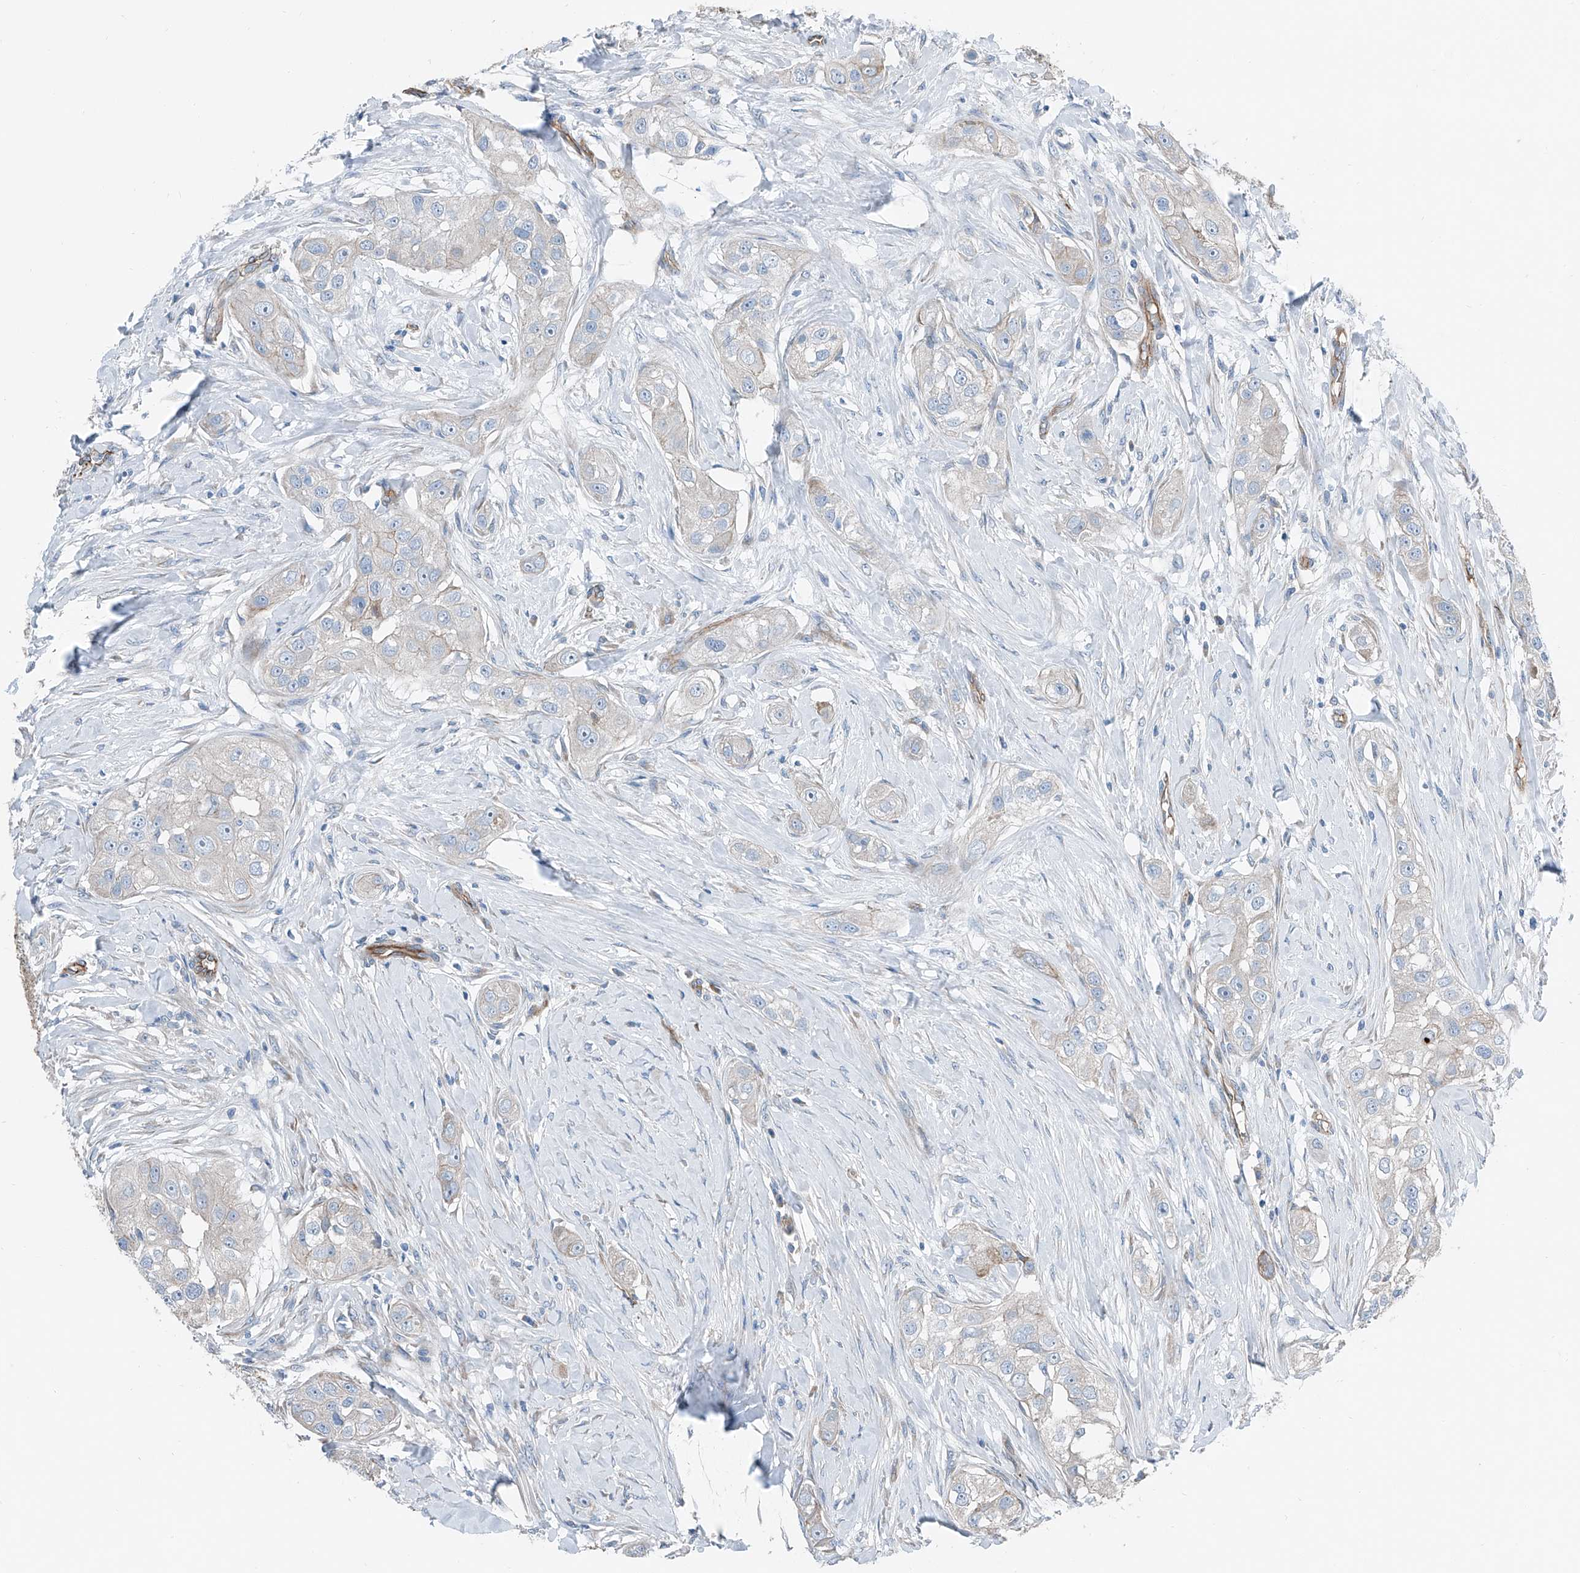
{"staining": {"intensity": "negative", "quantity": "none", "location": "none"}, "tissue": "head and neck cancer", "cell_type": "Tumor cells", "image_type": "cancer", "snomed": [{"axis": "morphology", "description": "Normal tissue, NOS"}, {"axis": "morphology", "description": "Squamous cell carcinoma, NOS"}, {"axis": "topography", "description": "Skeletal muscle"}, {"axis": "topography", "description": "Head-Neck"}], "caption": "This is an immunohistochemistry (IHC) image of human squamous cell carcinoma (head and neck). There is no staining in tumor cells.", "gene": "THEMIS2", "patient": {"sex": "male", "age": 51}}